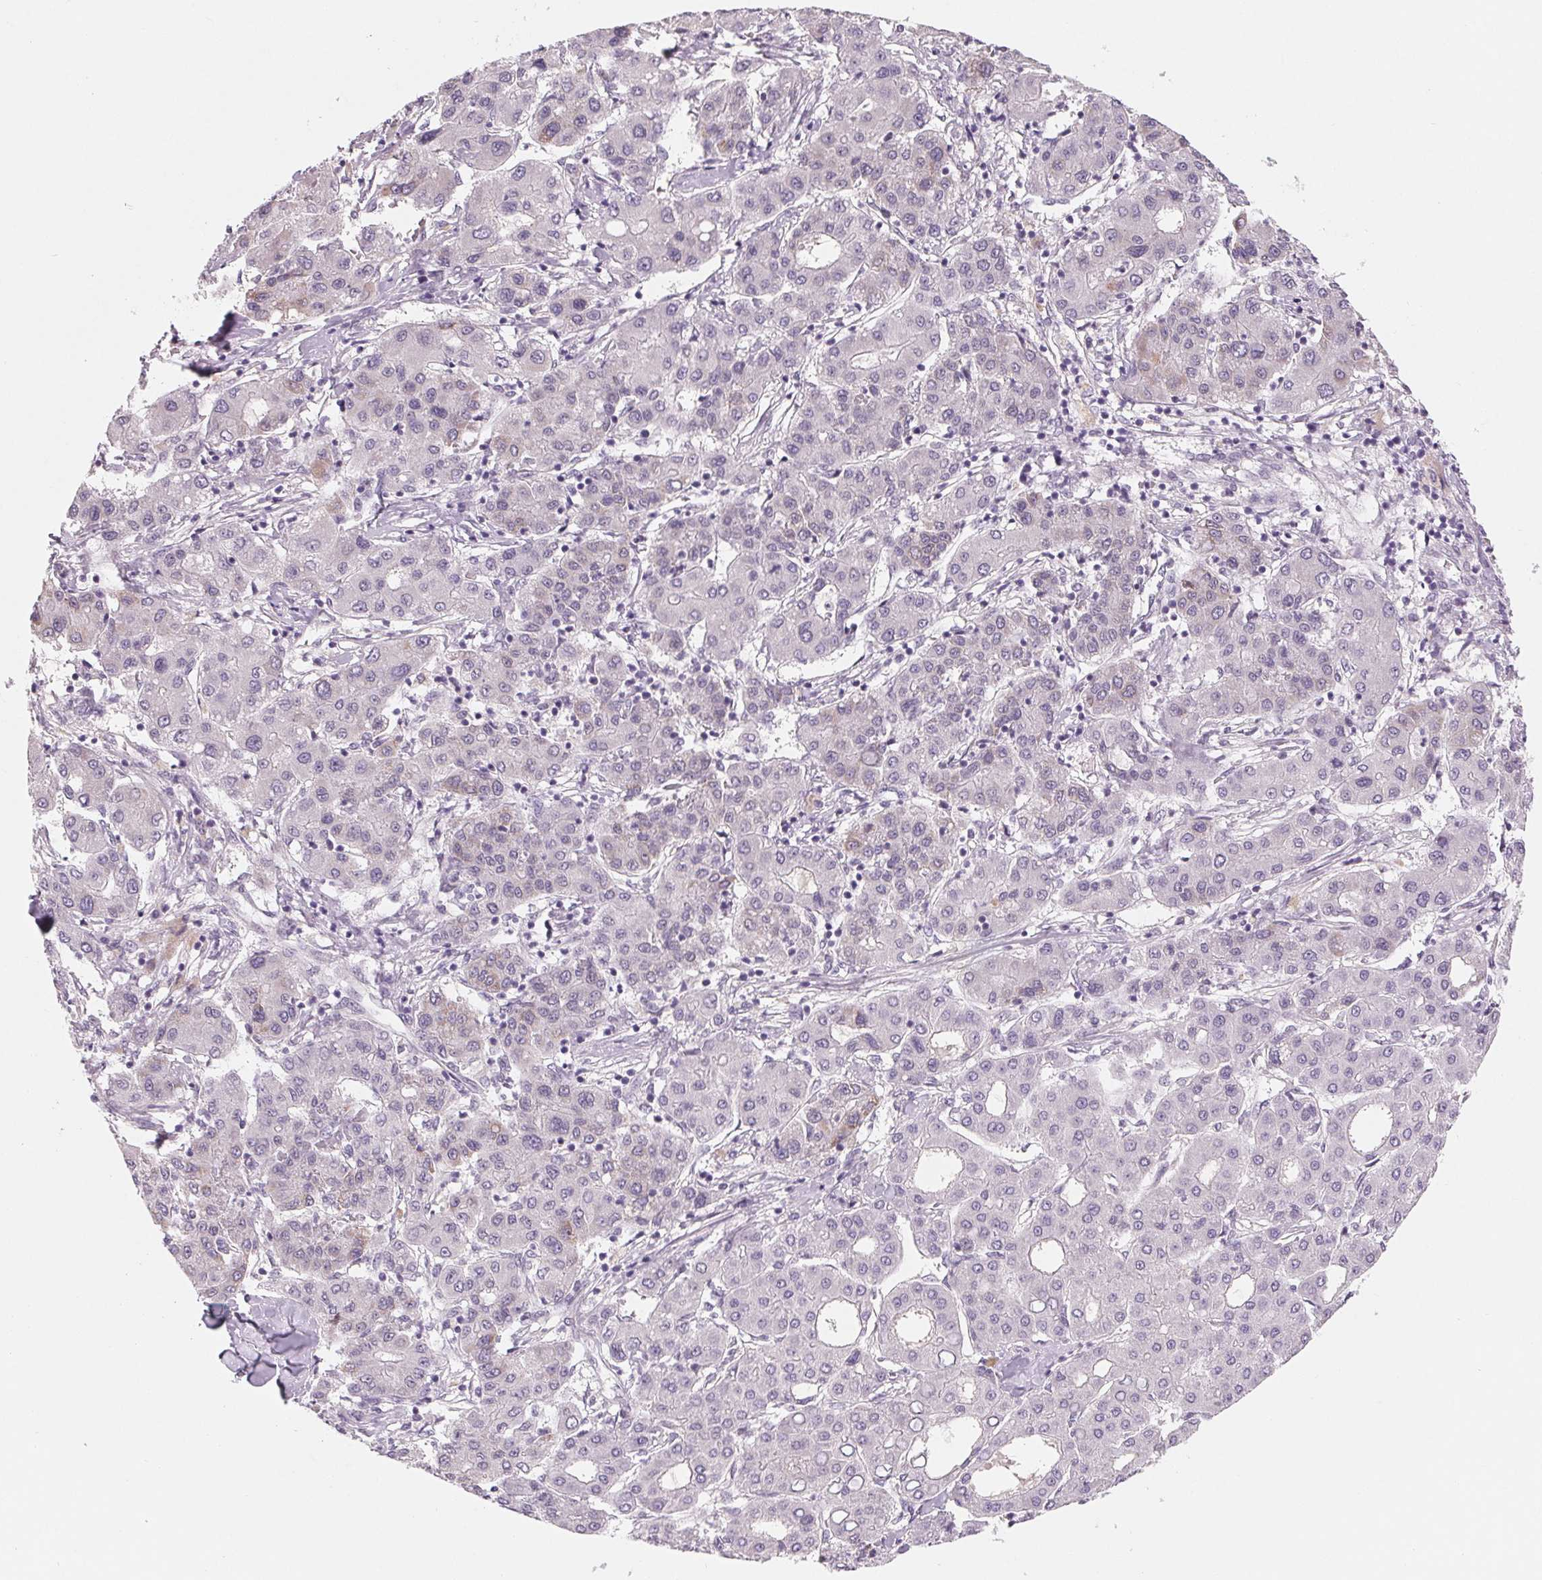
{"staining": {"intensity": "negative", "quantity": "none", "location": "none"}, "tissue": "liver cancer", "cell_type": "Tumor cells", "image_type": "cancer", "snomed": [{"axis": "morphology", "description": "Carcinoma, Hepatocellular, NOS"}, {"axis": "topography", "description": "Liver"}], "caption": "IHC micrograph of liver cancer stained for a protein (brown), which shows no expression in tumor cells. The staining is performed using DAB brown chromogen with nuclei counter-stained in using hematoxylin.", "gene": "CFC1", "patient": {"sex": "male", "age": 65}}